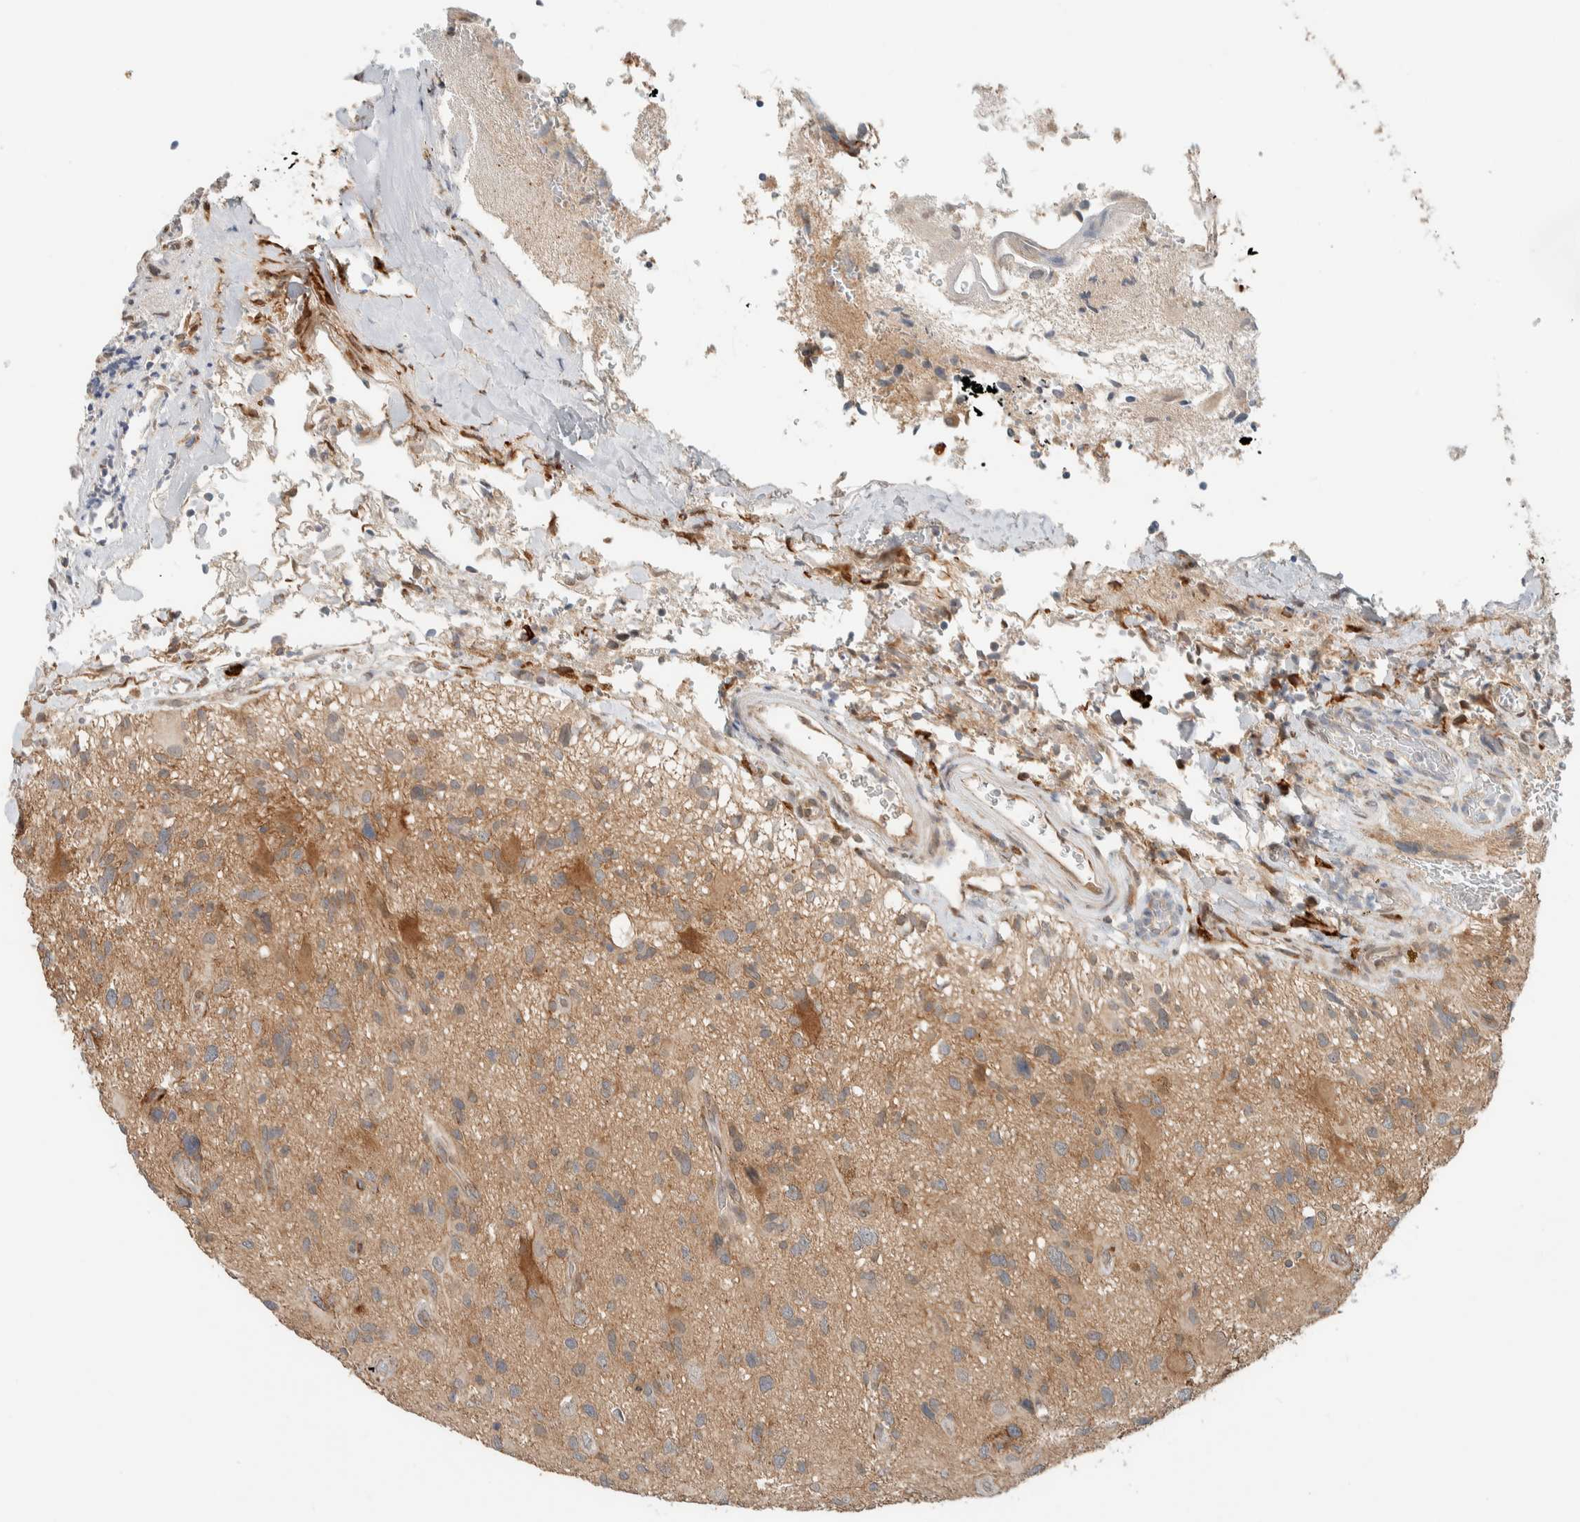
{"staining": {"intensity": "weak", "quantity": ">75%", "location": "cytoplasmic/membranous"}, "tissue": "glioma", "cell_type": "Tumor cells", "image_type": "cancer", "snomed": [{"axis": "morphology", "description": "Glioma, malignant, High grade"}, {"axis": "topography", "description": "Brain"}], "caption": "A low amount of weak cytoplasmic/membranous positivity is appreciated in about >75% of tumor cells in malignant high-grade glioma tissue.", "gene": "CTBP2", "patient": {"sex": "male", "age": 33}}